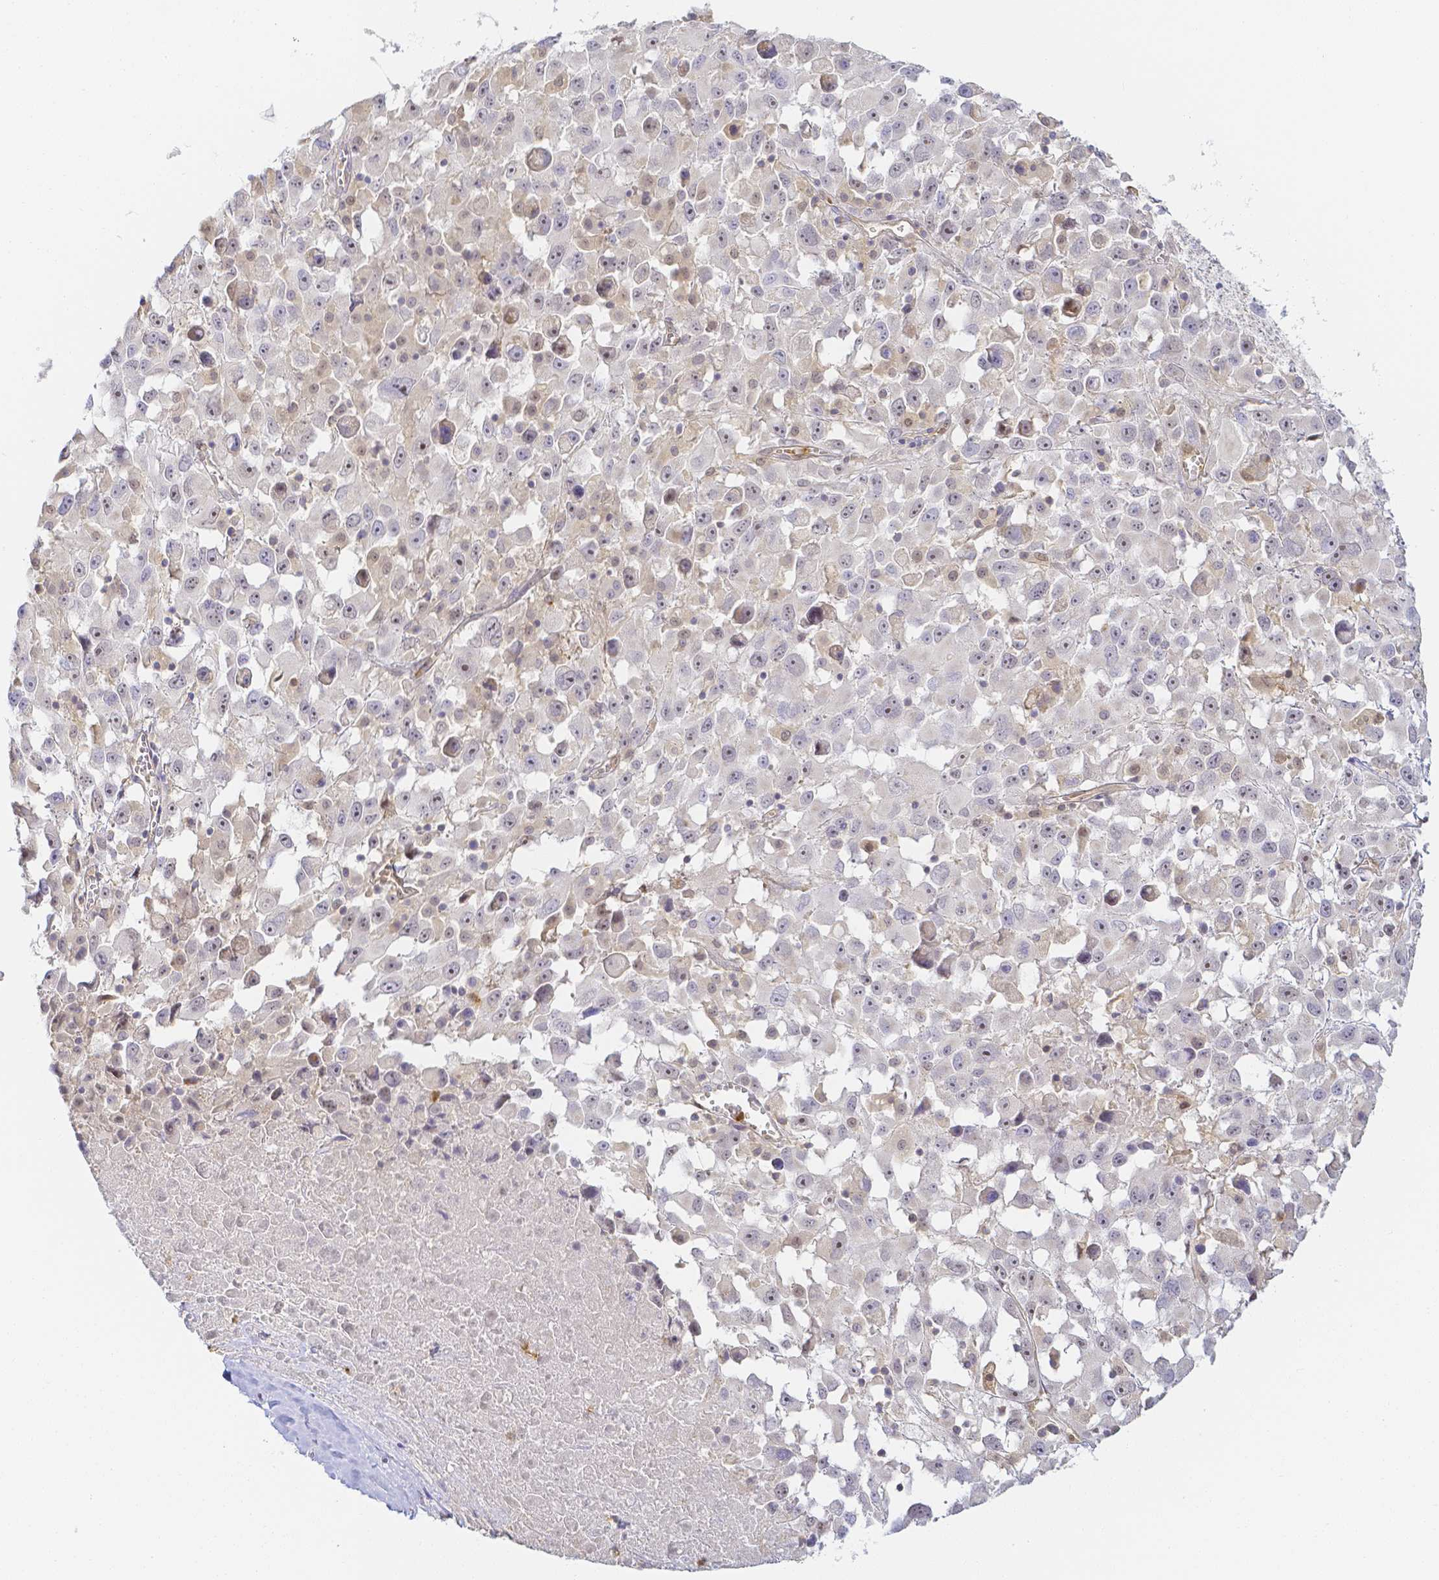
{"staining": {"intensity": "moderate", "quantity": "<25%", "location": "nuclear"}, "tissue": "melanoma", "cell_type": "Tumor cells", "image_type": "cancer", "snomed": [{"axis": "morphology", "description": "Malignant melanoma, Metastatic site"}, {"axis": "topography", "description": "Soft tissue"}], "caption": "The photomicrograph reveals staining of melanoma, revealing moderate nuclear protein positivity (brown color) within tumor cells.", "gene": "KCNH1", "patient": {"sex": "male", "age": 50}}